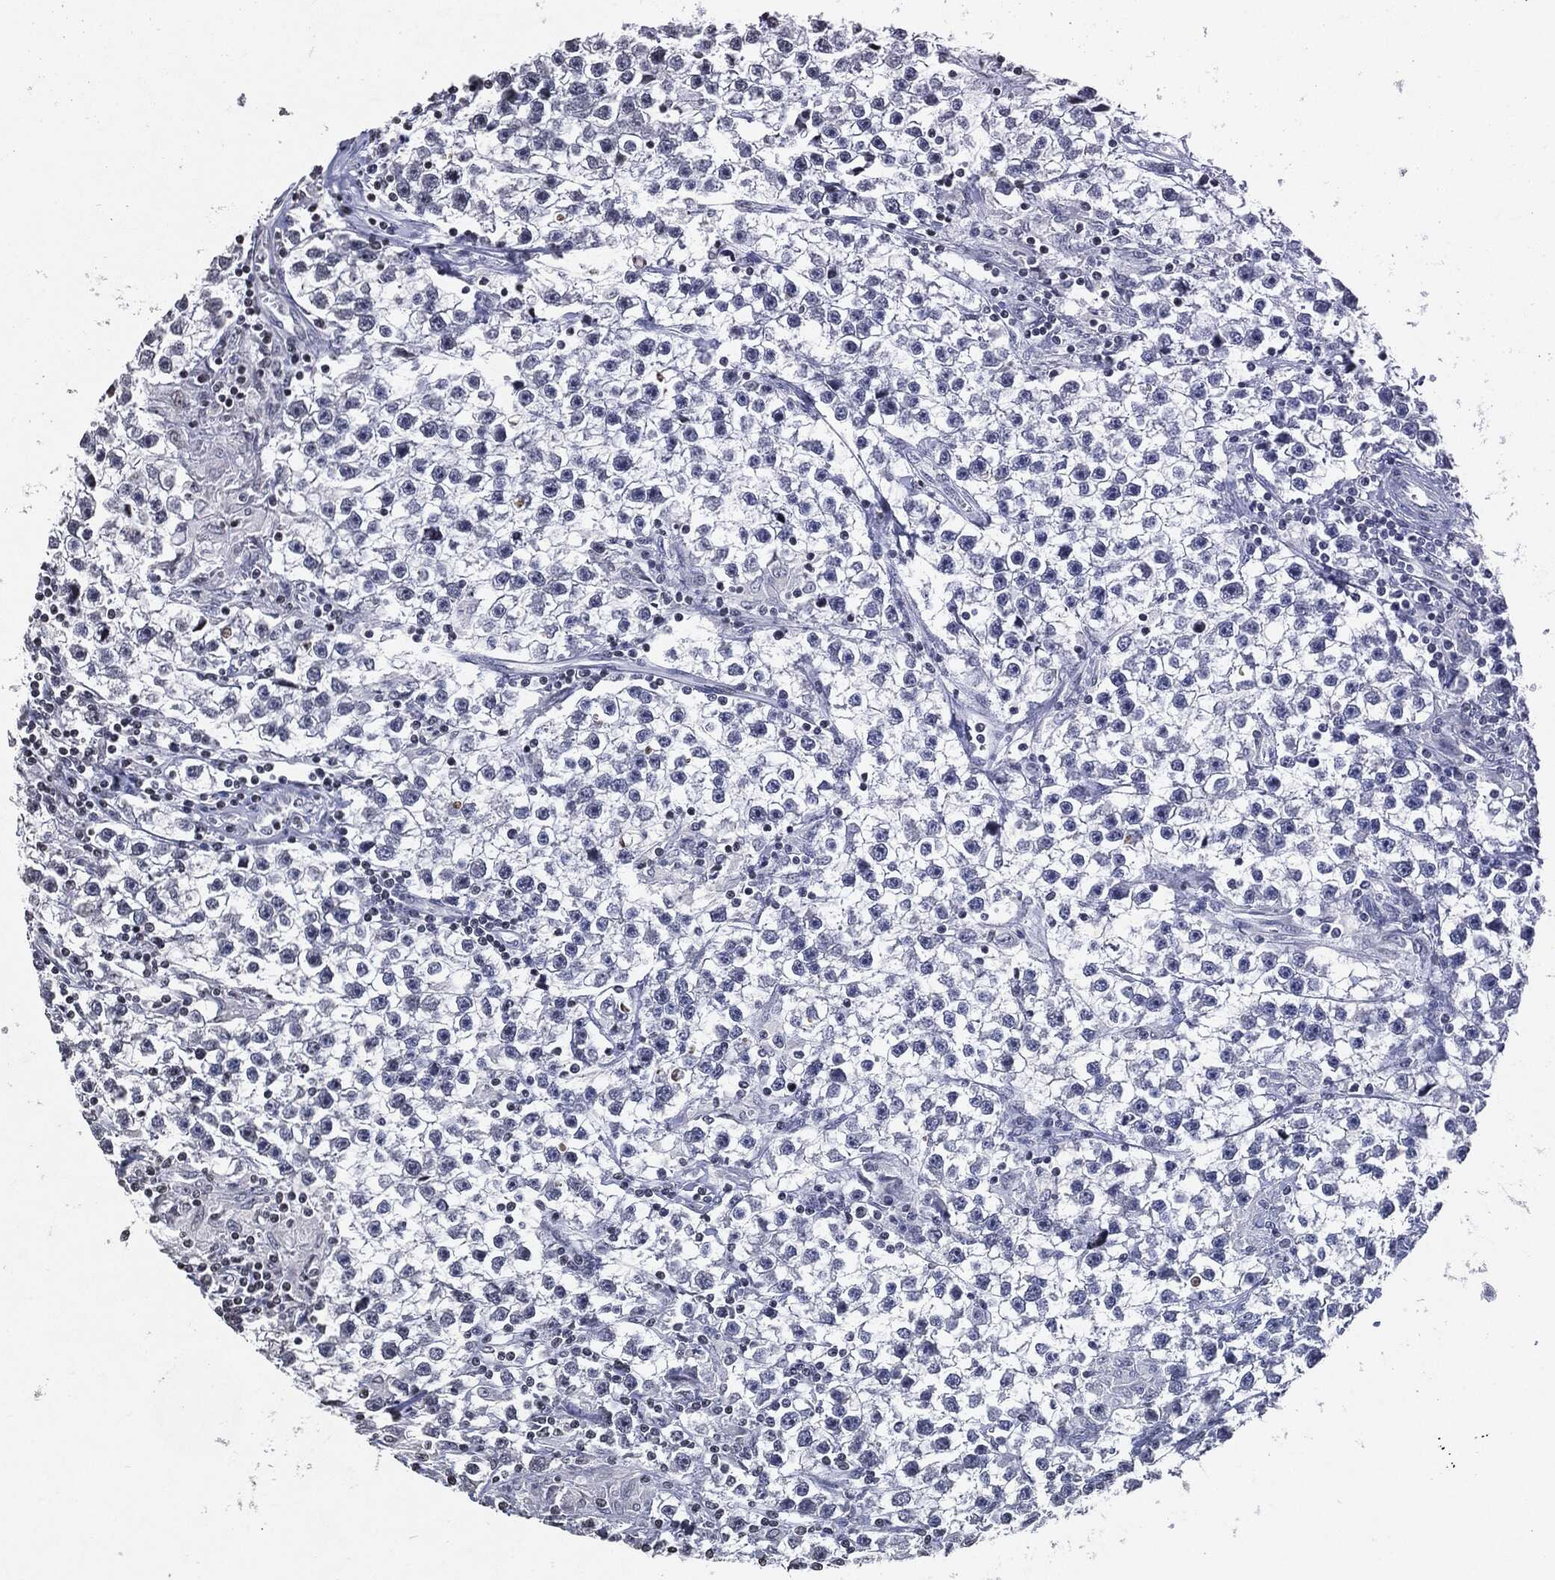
{"staining": {"intensity": "negative", "quantity": "none", "location": "none"}, "tissue": "testis cancer", "cell_type": "Tumor cells", "image_type": "cancer", "snomed": [{"axis": "morphology", "description": "Seminoma, NOS"}, {"axis": "topography", "description": "Testis"}], "caption": "IHC of testis seminoma reveals no staining in tumor cells.", "gene": "JUN", "patient": {"sex": "male", "age": 59}}